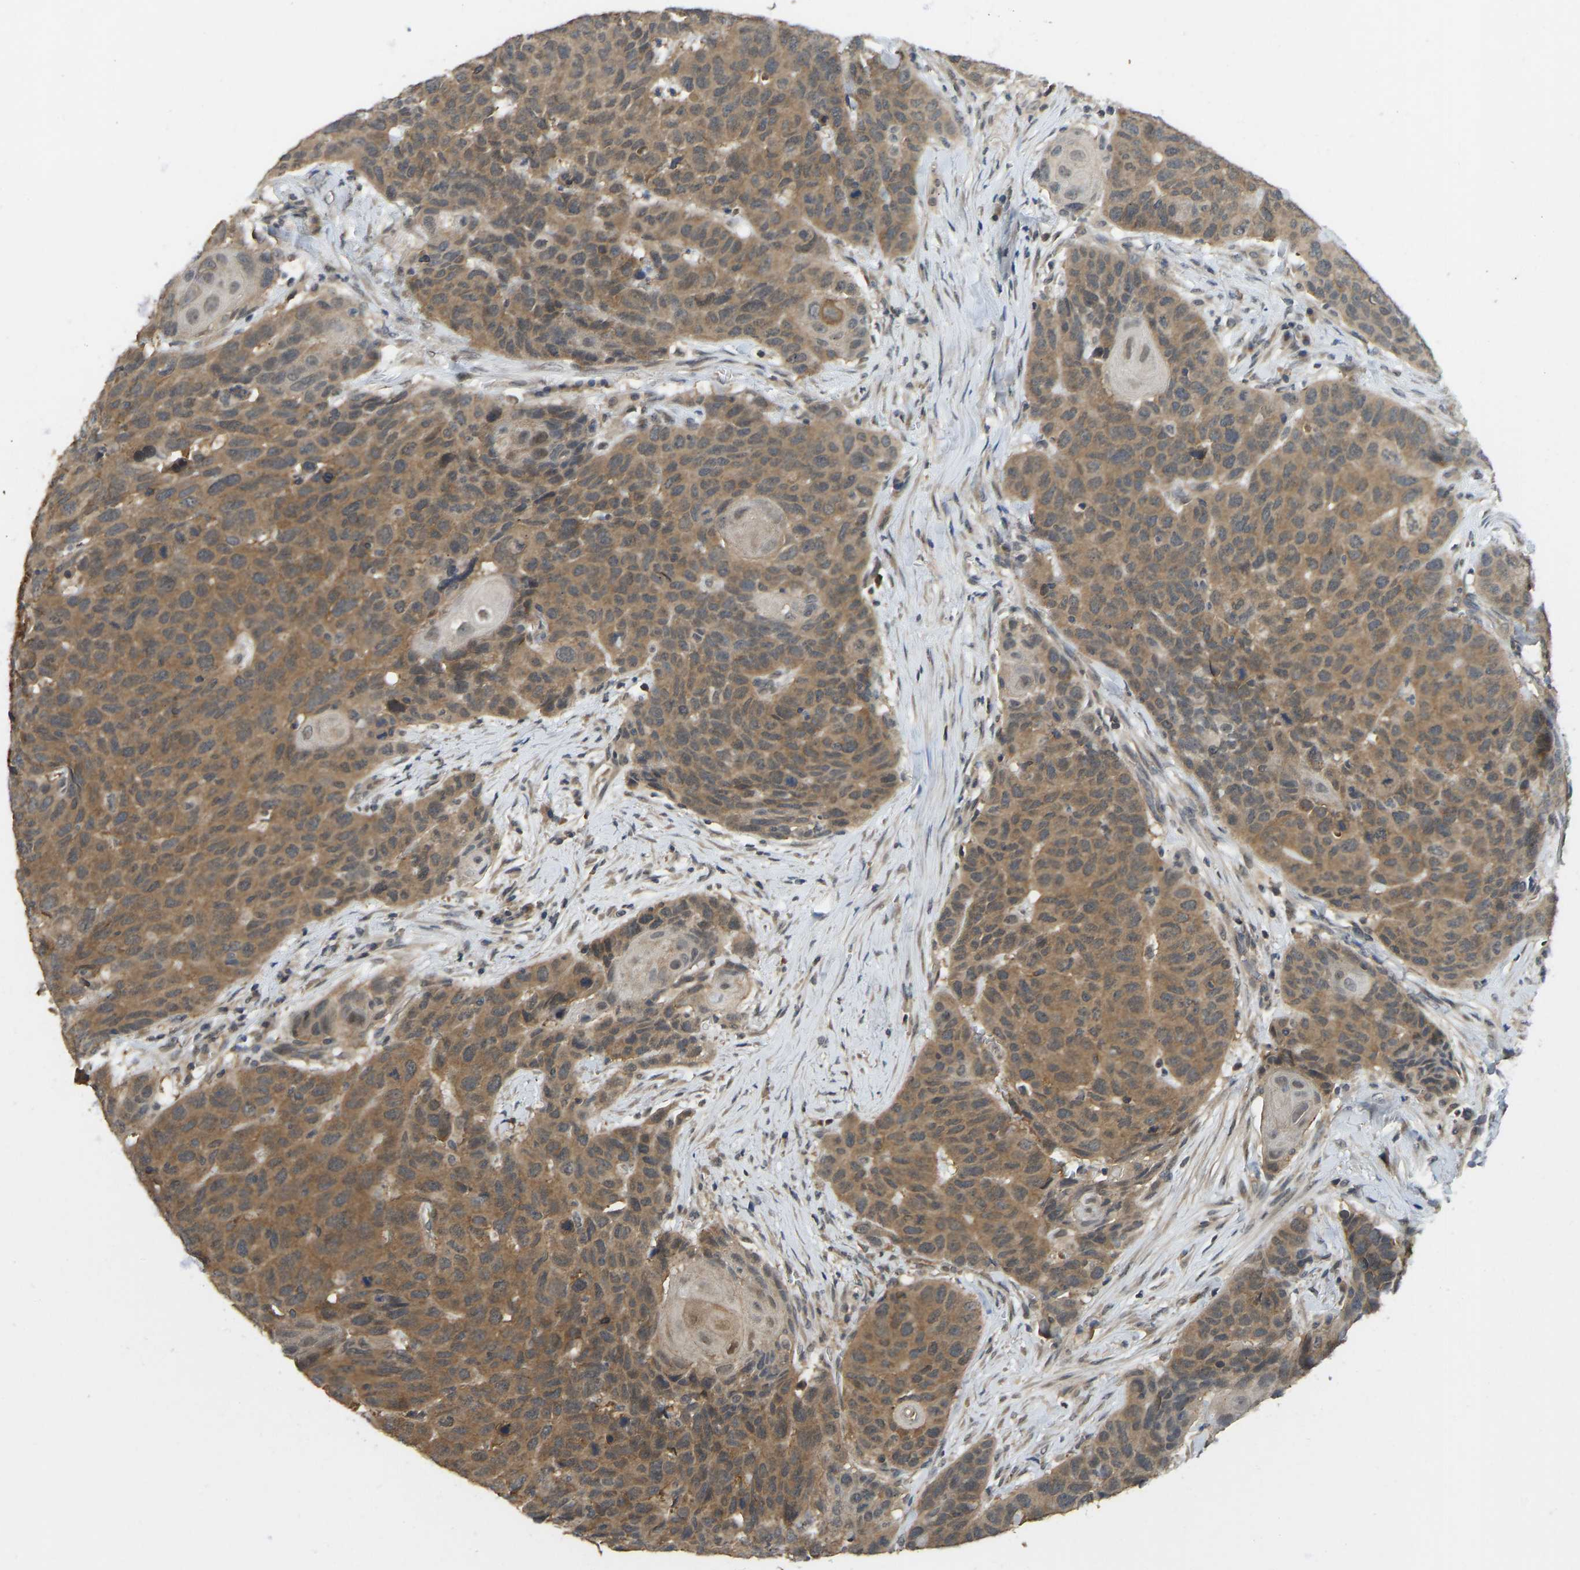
{"staining": {"intensity": "moderate", "quantity": ">75%", "location": "cytoplasmic/membranous"}, "tissue": "head and neck cancer", "cell_type": "Tumor cells", "image_type": "cancer", "snomed": [{"axis": "morphology", "description": "Squamous cell carcinoma, NOS"}, {"axis": "topography", "description": "Head-Neck"}], "caption": "Protein expression analysis of human head and neck cancer (squamous cell carcinoma) reveals moderate cytoplasmic/membranous expression in about >75% of tumor cells.", "gene": "NDRG3", "patient": {"sex": "male", "age": 66}}